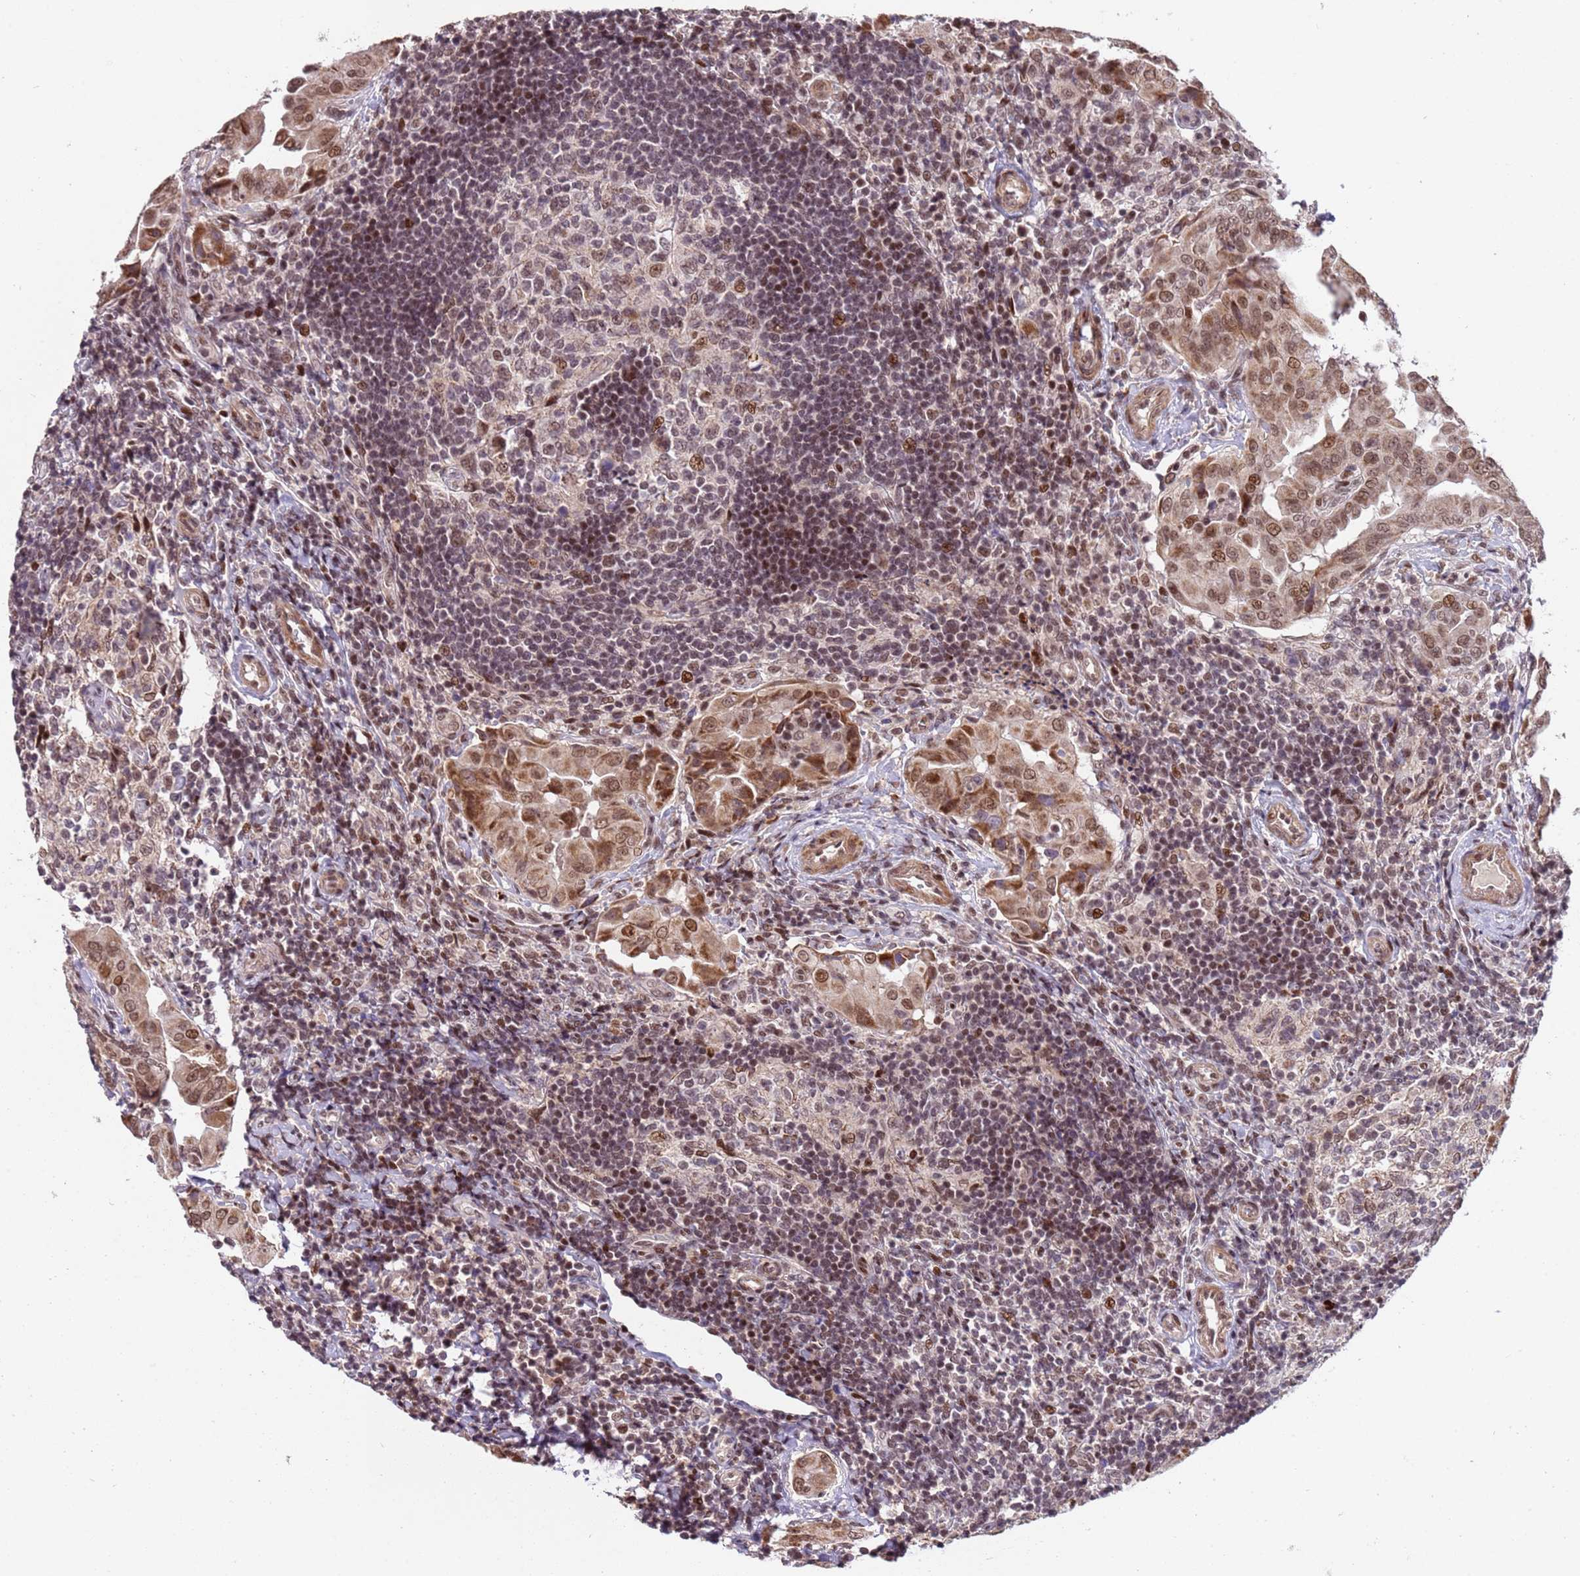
{"staining": {"intensity": "moderate", "quantity": ">75%", "location": "nuclear"}, "tissue": "thyroid cancer", "cell_type": "Tumor cells", "image_type": "cancer", "snomed": [{"axis": "morphology", "description": "Papillary adenocarcinoma, NOS"}, {"axis": "topography", "description": "Thyroid gland"}], "caption": "Protein analysis of thyroid cancer tissue reveals moderate nuclear staining in approximately >75% of tumor cells. (brown staining indicates protein expression, while blue staining denotes nuclei).", "gene": "PPM1H", "patient": {"sex": "male", "age": 33}}